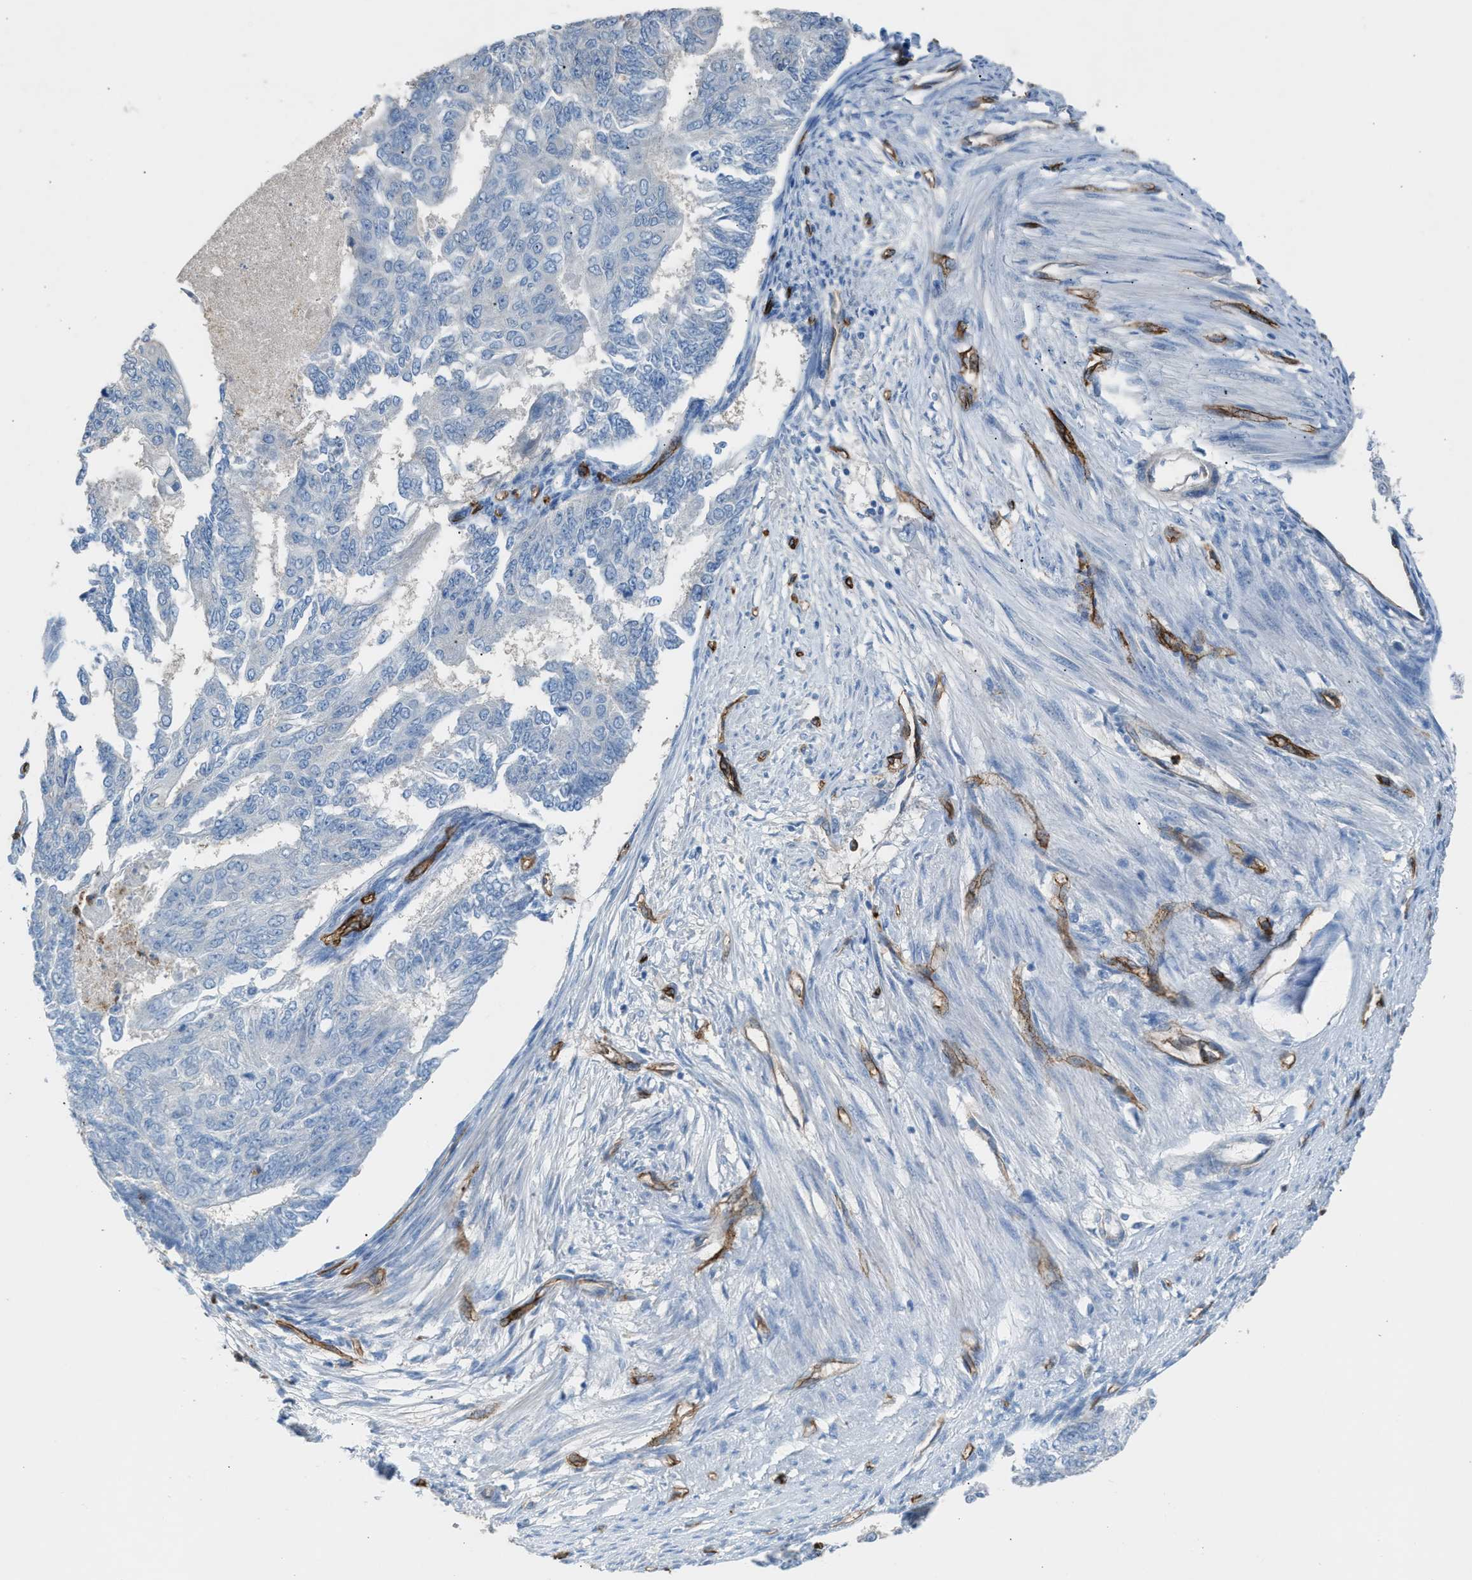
{"staining": {"intensity": "negative", "quantity": "none", "location": "none"}, "tissue": "endometrial cancer", "cell_type": "Tumor cells", "image_type": "cancer", "snomed": [{"axis": "morphology", "description": "Adenocarcinoma, NOS"}, {"axis": "topography", "description": "Endometrium"}], "caption": "This is an immunohistochemistry photomicrograph of endometrial cancer. There is no staining in tumor cells.", "gene": "DYSF", "patient": {"sex": "female", "age": 32}}